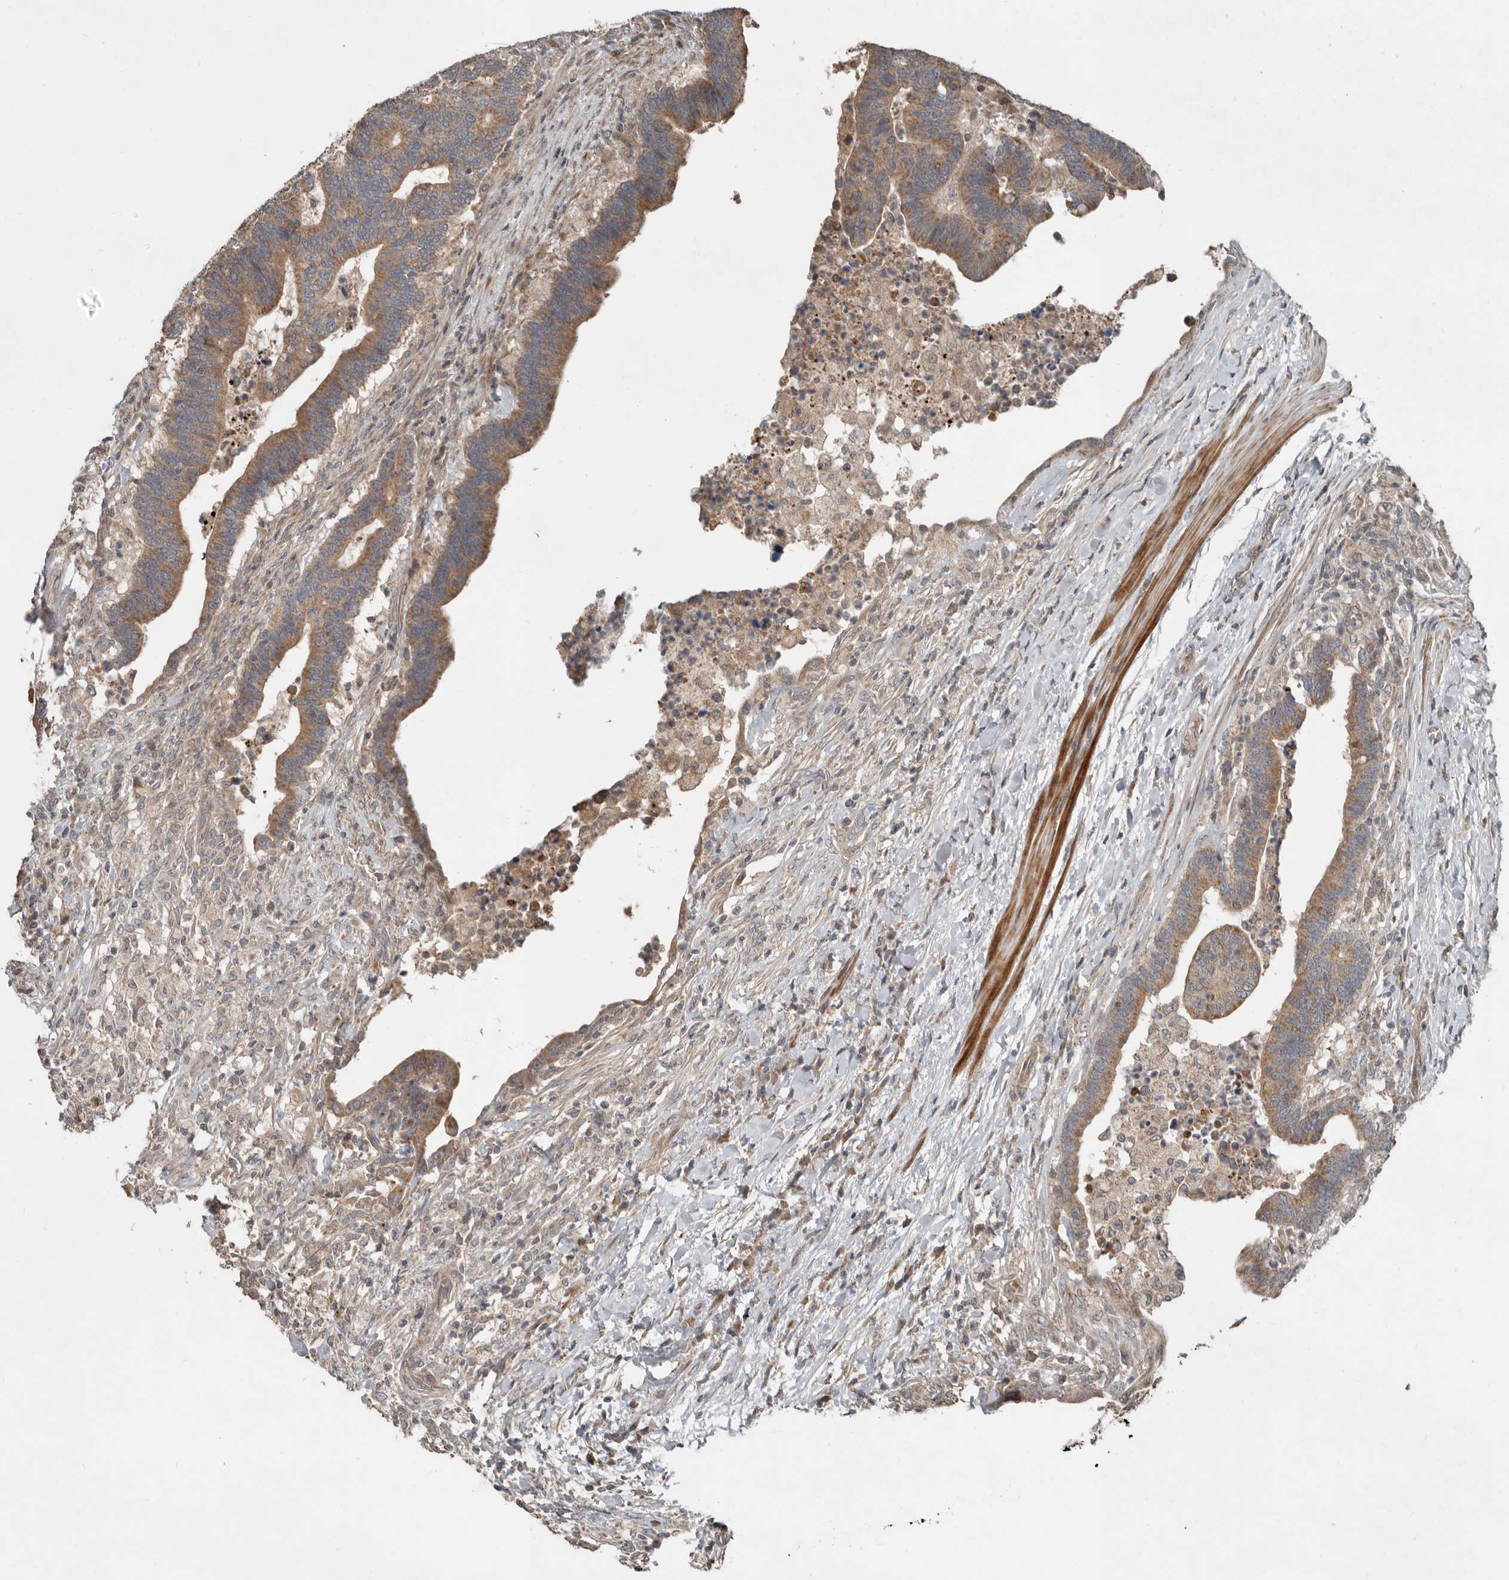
{"staining": {"intensity": "moderate", "quantity": ">75%", "location": "cytoplasmic/membranous"}, "tissue": "colorectal cancer", "cell_type": "Tumor cells", "image_type": "cancer", "snomed": [{"axis": "morphology", "description": "Adenocarcinoma, NOS"}, {"axis": "topography", "description": "Colon"}], "caption": "A micrograph of human colorectal cancer (adenocarcinoma) stained for a protein displays moderate cytoplasmic/membranous brown staining in tumor cells.", "gene": "SLC6A7", "patient": {"sex": "female", "age": 66}}